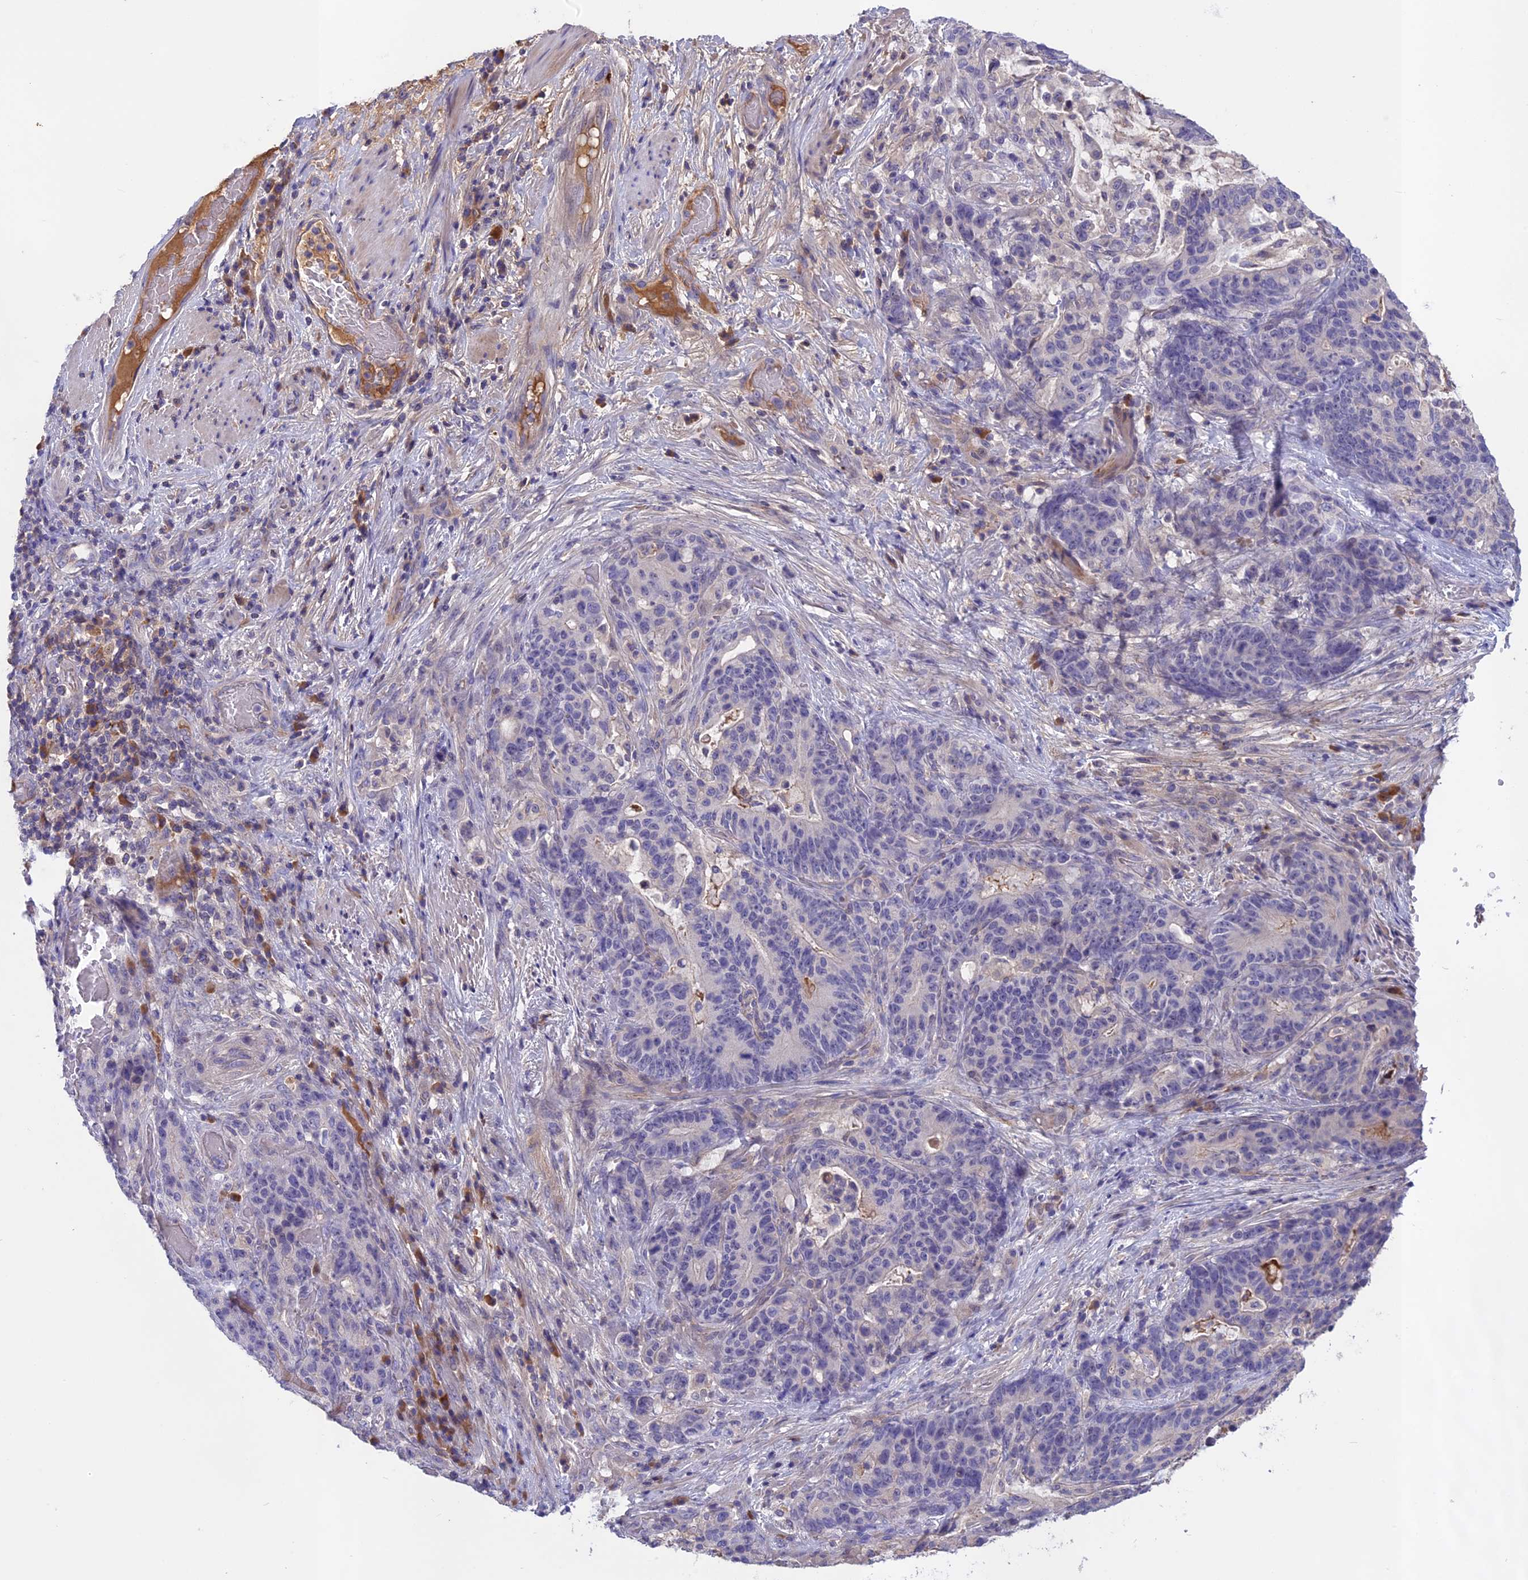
{"staining": {"intensity": "negative", "quantity": "none", "location": "none"}, "tissue": "stomach cancer", "cell_type": "Tumor cells", "image_type": "cancer", "snomed": [{"axis": "morphology", "description": "Normal tissue, NOS"}, {"axis": "morphology", "description": "Adenocarcinoma, NOS"}, {"axis": "topography", "description": "Stomach"}], "caption": "IHC histopathology image of stomach adenocarcinoma stained for a protein (brown), which exhibits no positivity in tumor cells.", "gene": "ADO", "patient": {"sex": "female", "age": 64}}